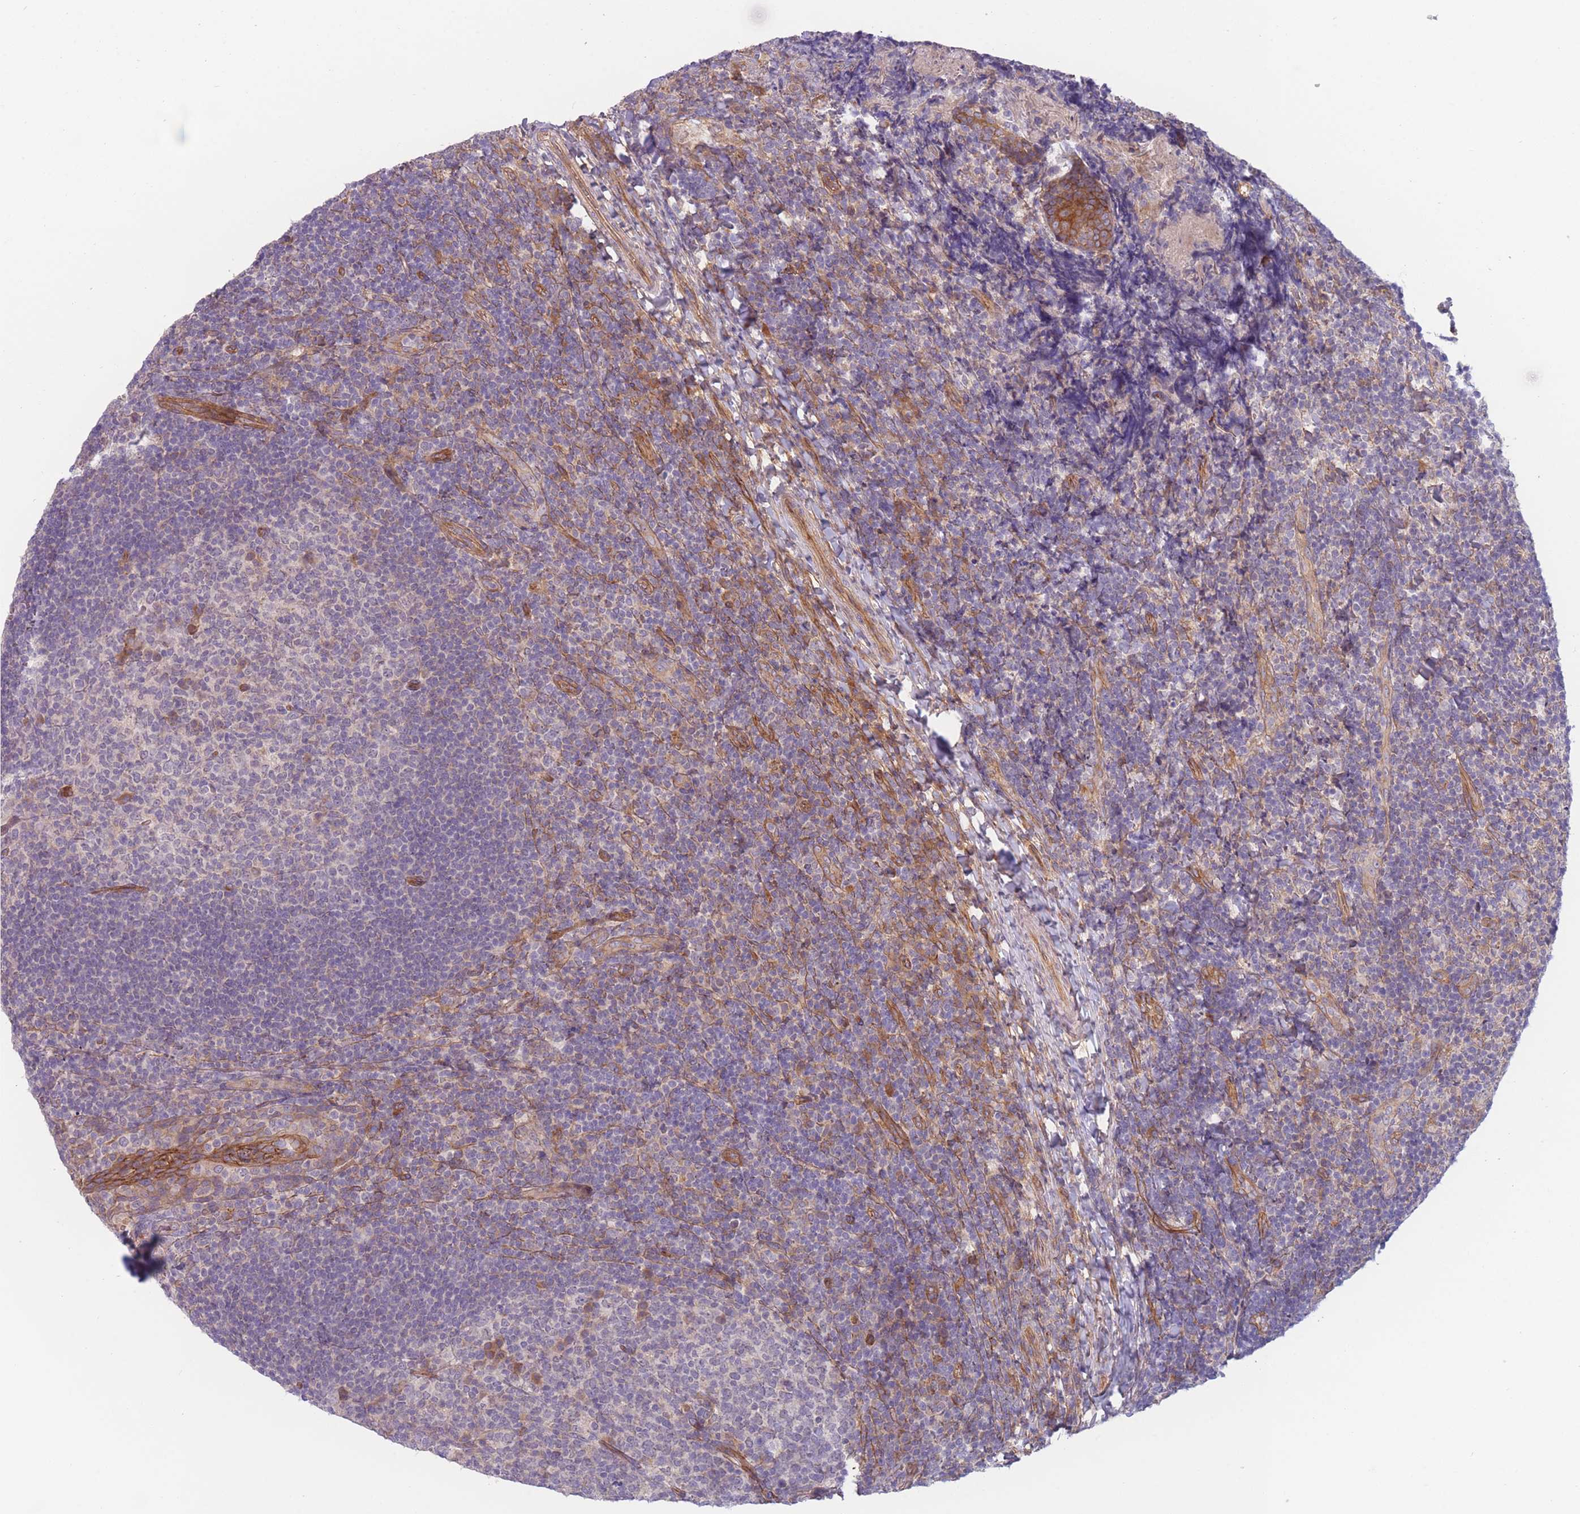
{"staining": {"intensity": "moderate", "quantity": "<25%", "location": "cytoplasmic/membranous"}, "tissue": "tonsil", "cell_type": "Germinal center cells", "image_type": "normal", "snomed": [{"axis": "morphology", "description": "Normal tissue, NOS"}, {"axis": "topography", "description": "Tonsil"}], "caption": "About <25% of germinal center cells in benign human tonsil exhibit moderate cytoplasmic/membranous protein expression as visualized by brown immunohistochemical staining.", "gene": "WDR93", "patient": {"sex": "female", "age": 10}}